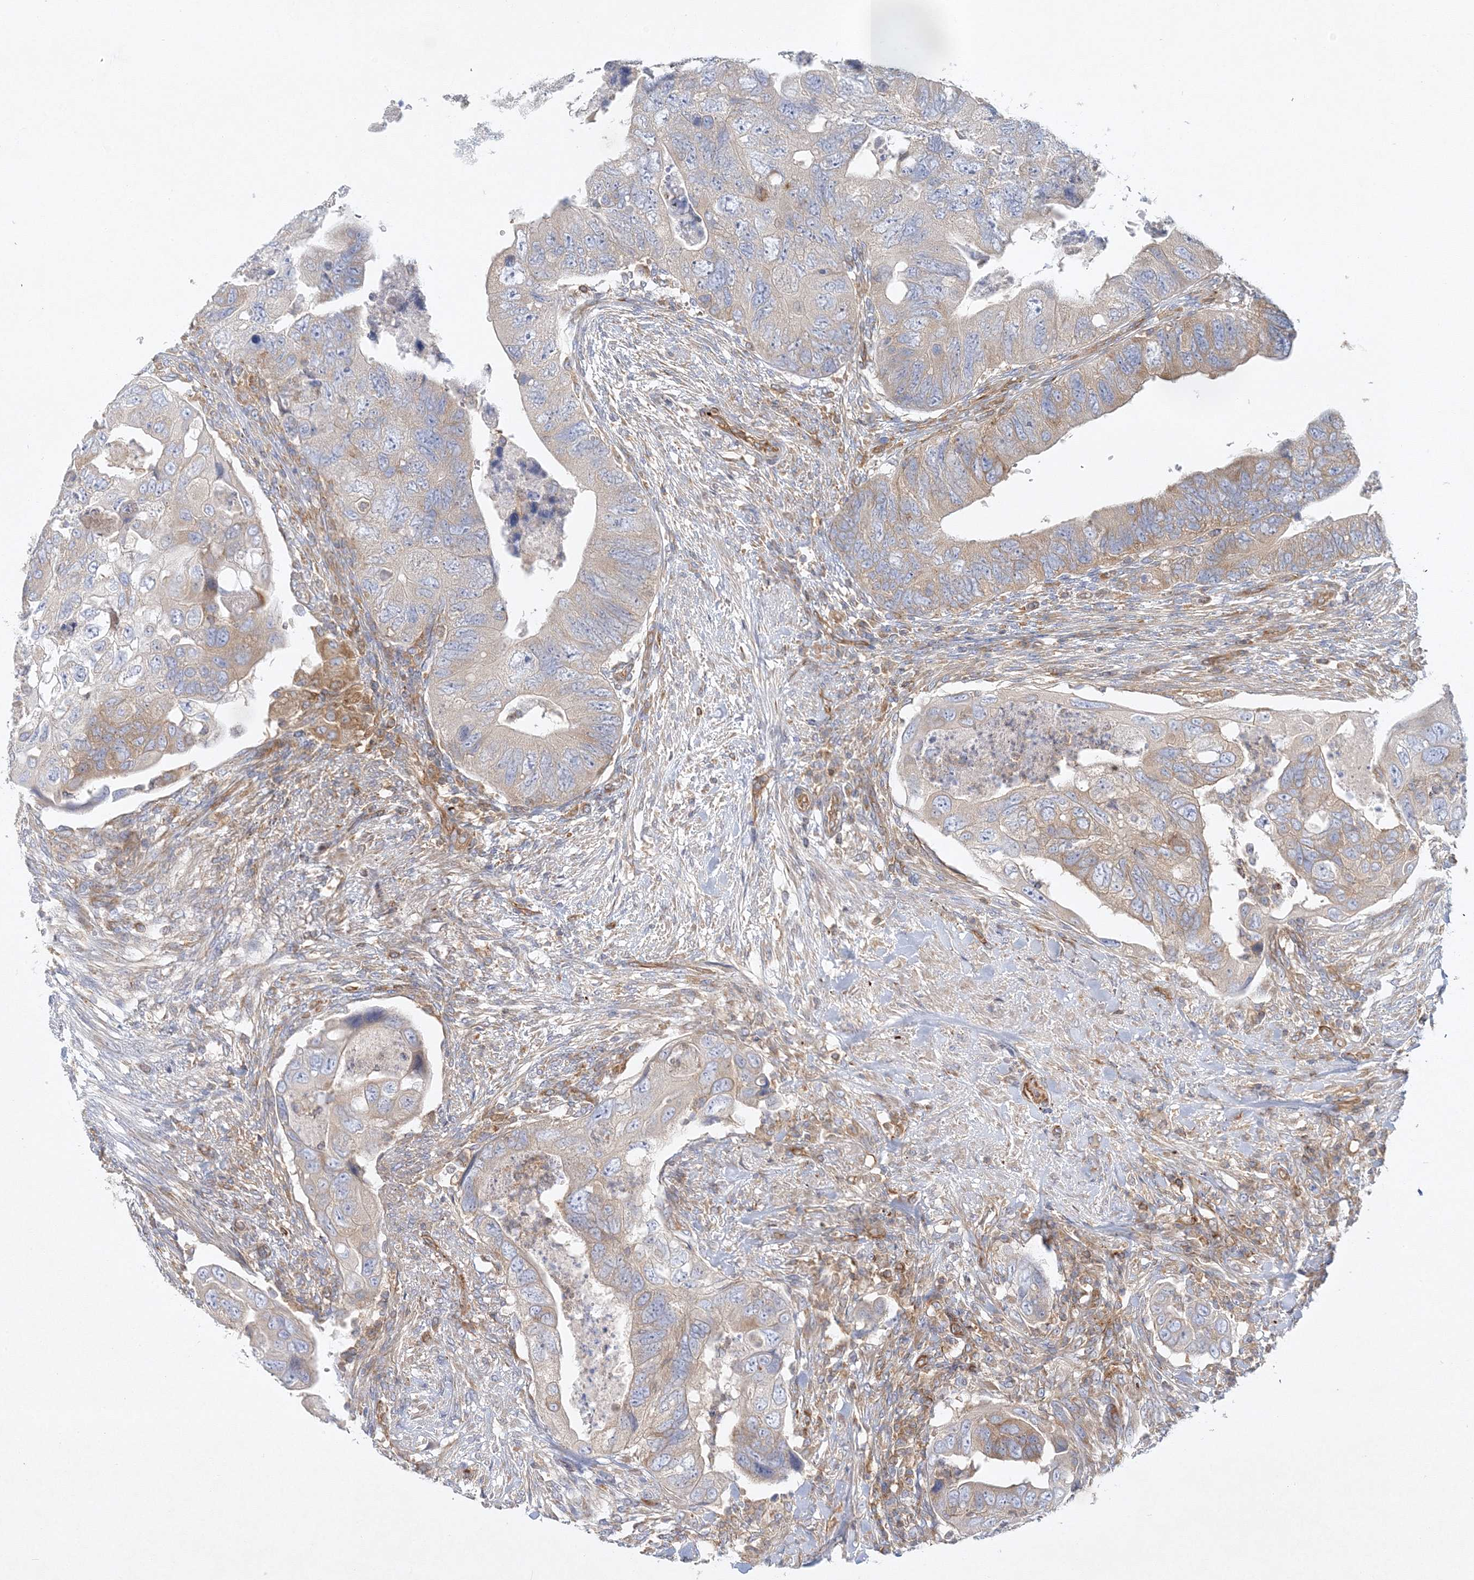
{"staining": {"intensity": "weak", "quantity": "25%-75%", "location": "cytoplasmic/membranous"}, "tissue": "colorectal cancer", "cell_type": "Tumor cells", "image_type": "cancer", "snomed": [{"axis": "morphology", "description": "Adenocarcinoma, NOS"}, {"axis": "topography", "description": "Rectum"}], "caption": "Human colorectal adenocarcinoma stained with a brown dye exhibits weak cytoplasmic/membranous positive positivity in about 25%-75% of tumor cells.", "gene": "WDR37", "patient": {"sex": "male", "age": 63}}